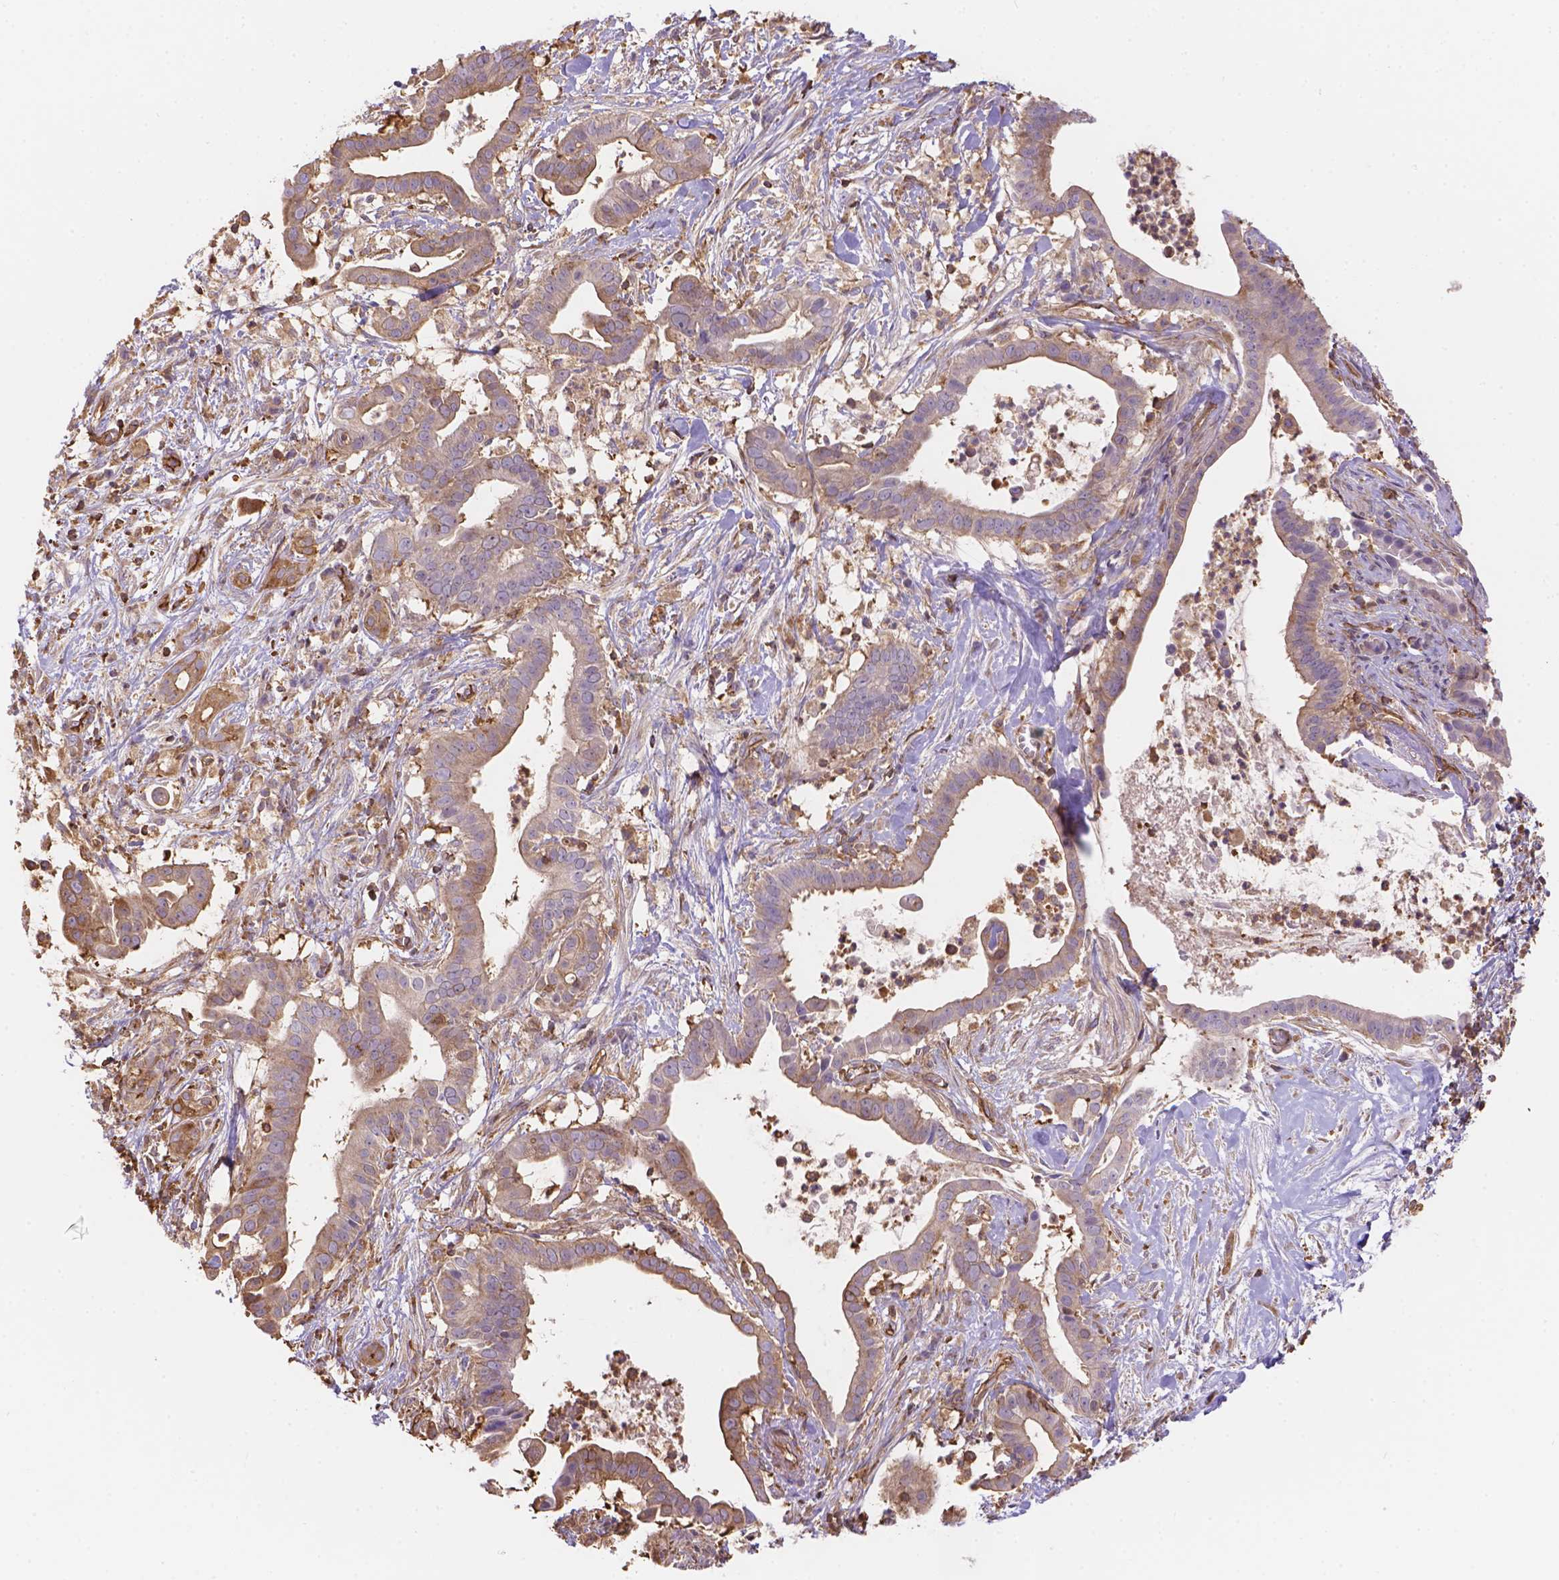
{"staining": {"intensity": "moderate", "quantity": ">75%", "location": "cytoplasmic/membranous"}, "tissue": "pancreatic cancer", "cell_type": "Tumor cells", "image_type": "cancer", "snomed": [{"axis": "morphology", "description": "Adenocarcinoma, NOS"}, {"axis": "topography", "description": "Pancreas"}], "caption": "Tumor cells demonstrate moderate cytoplasmic/membranous staining in approximately >75% of cells in adenocarcinoma (pancreatic). The protein of interest is stained brown, and the nuclei are stained in blue (DAB (3,3'-diaminobenzidine) IHC with brightfield microscopy, high magnification).", "gene": "DMWD", "patient": {"sex": "male", "age": 61}}